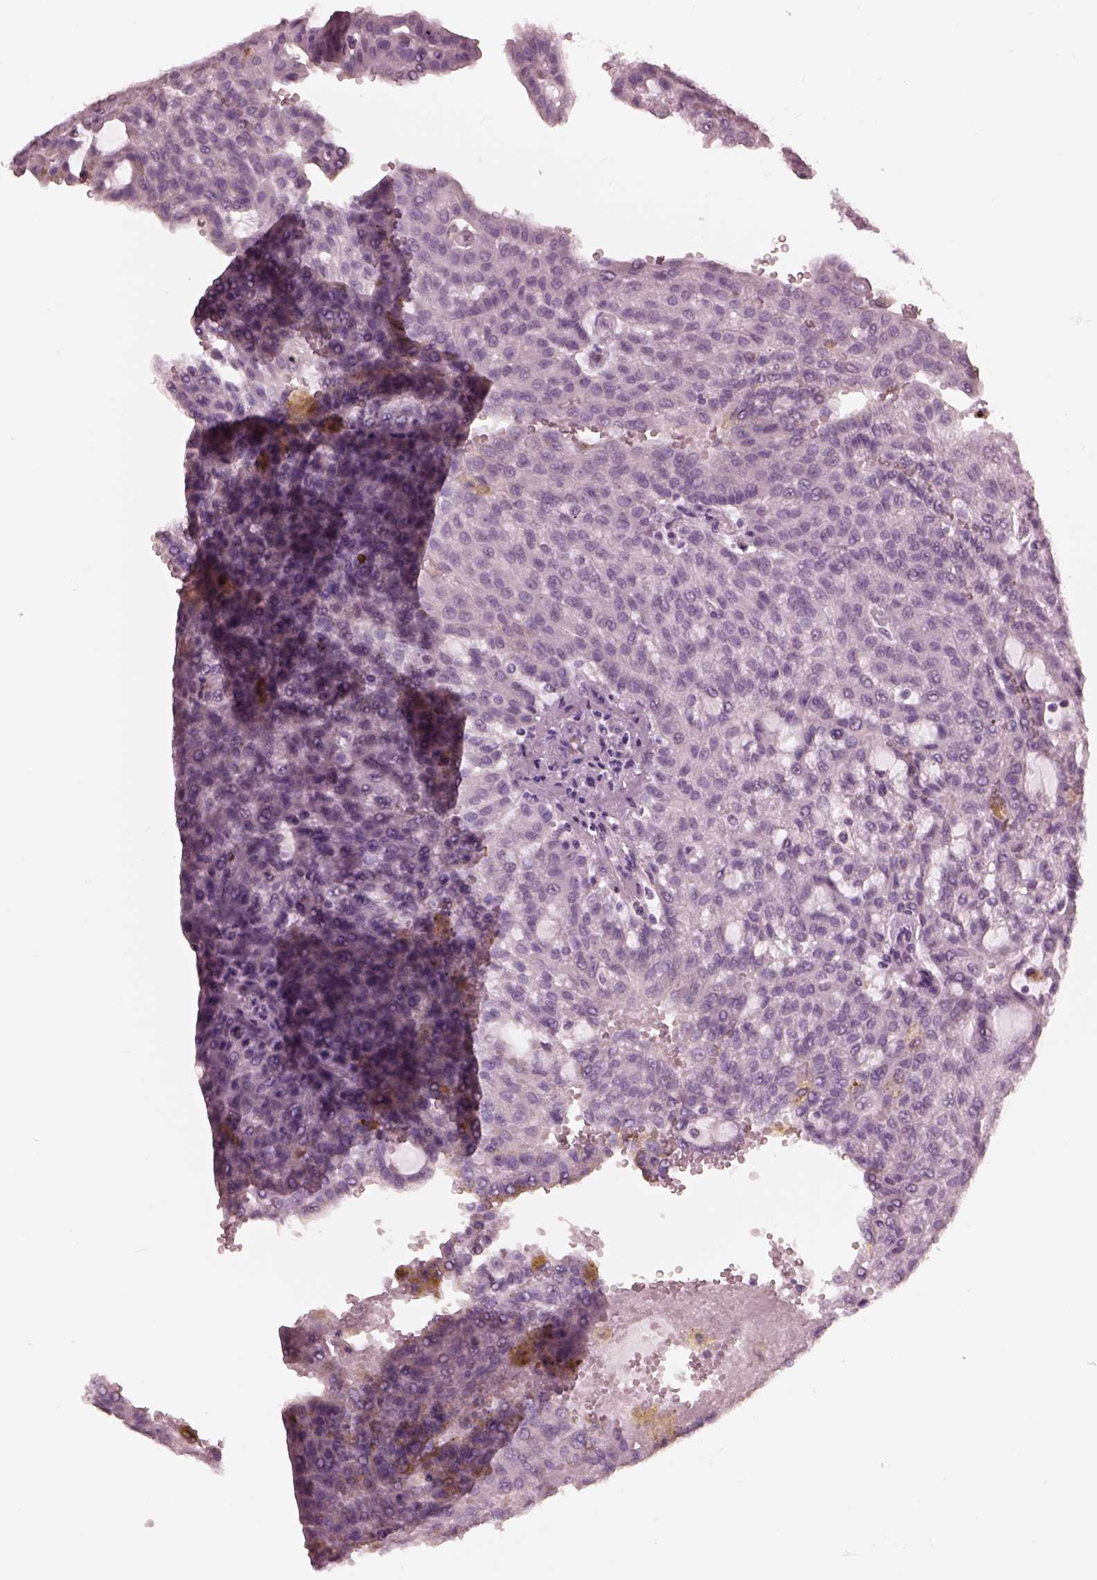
{"staining": {"intensity": "negative", "quantity": "none", "location": "none"}, "tissue": "renal cancer", "cell_type": "Tumor cells", "image_type": "cancer", "snomed": [{"axis": "morphology", "description": "Adenocarcinoma, NOS"}, {"axis": "topography", "description": "Kidney"}], "caption": "Human renal cancer stained for a protein using IHC reveals no staining in tumor cells.", "gene": "GARIN4", "patient": {"sex": "male", "age": 63}}